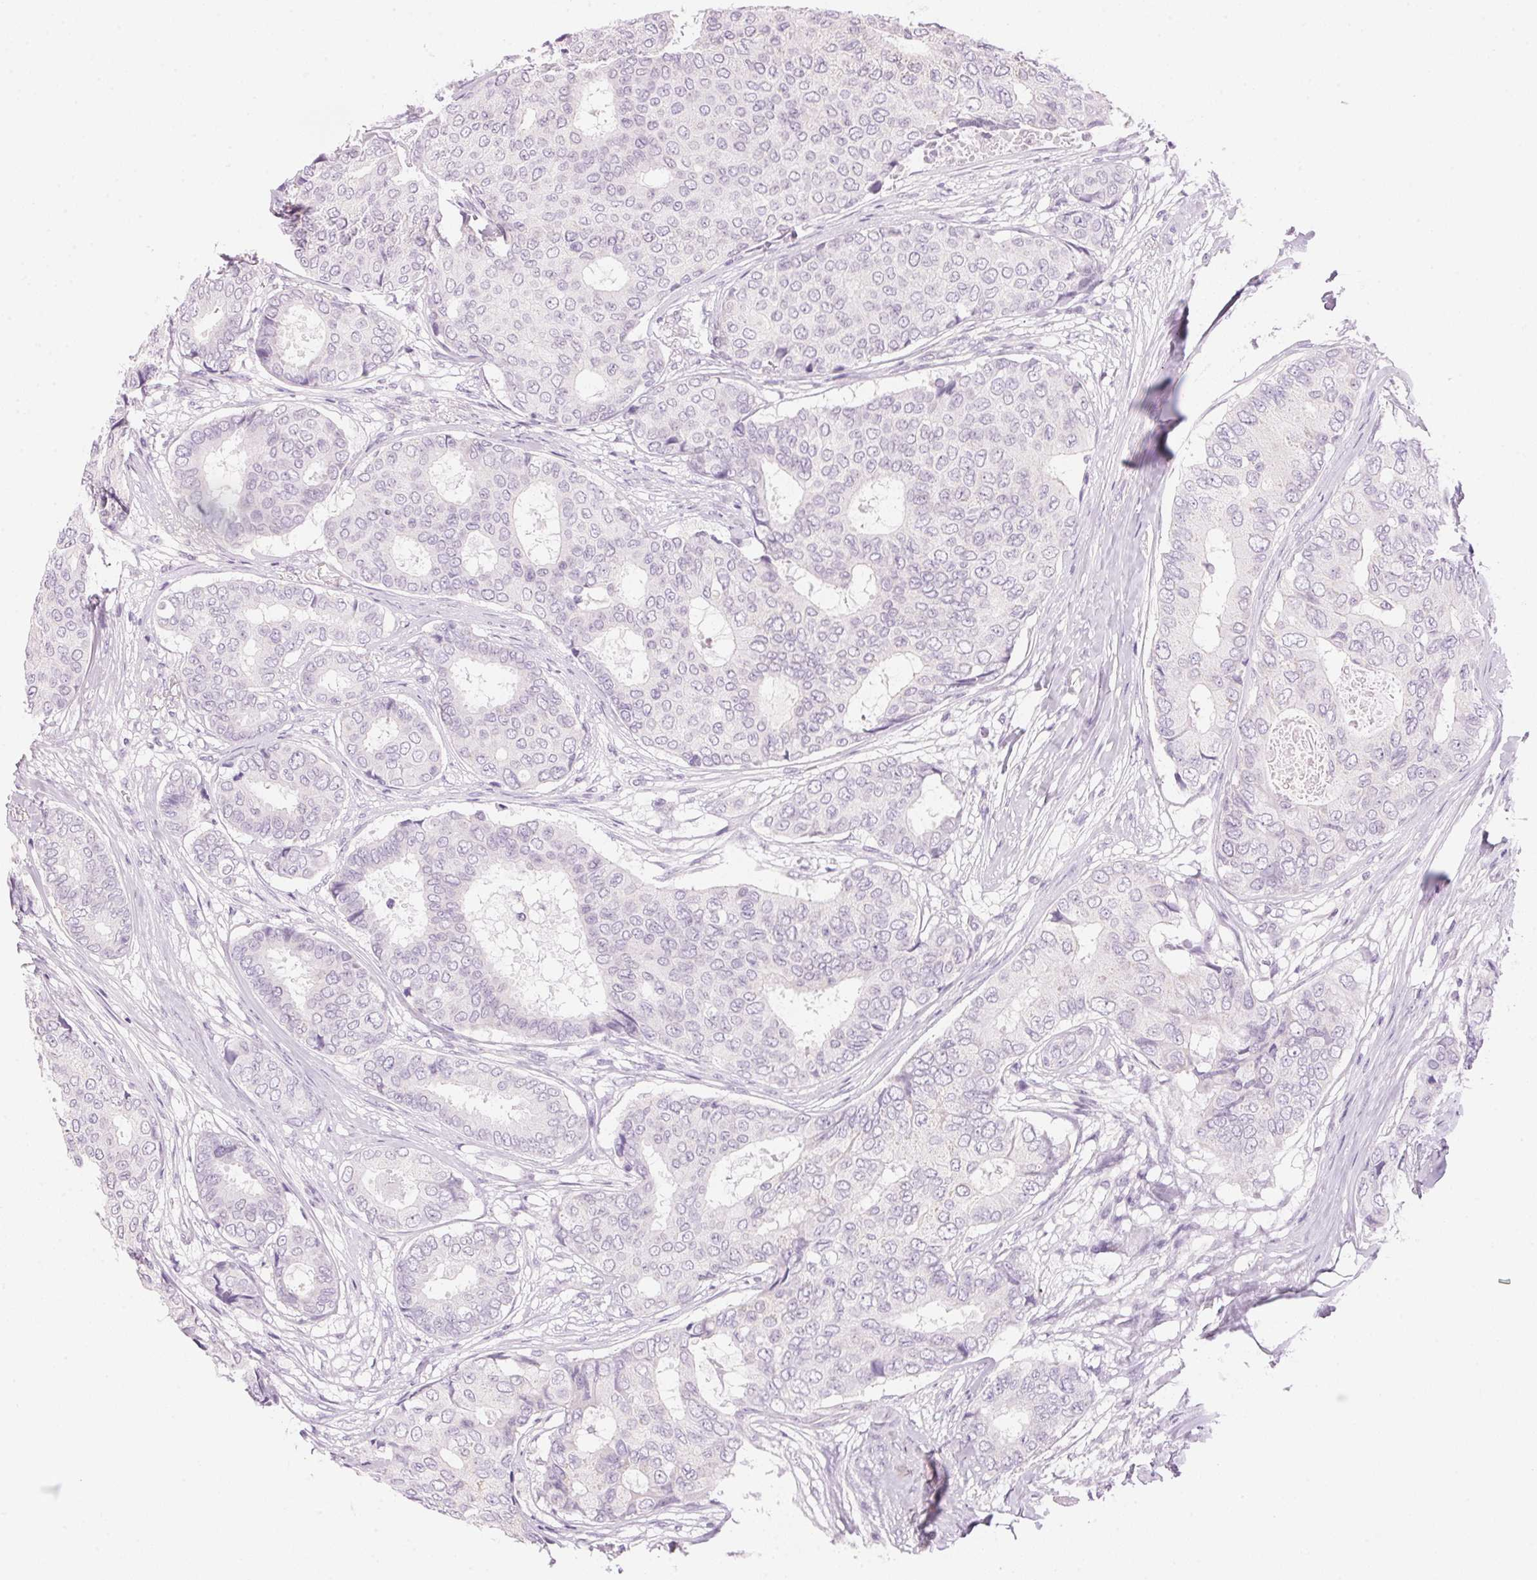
{"staining": {"intensity": "negative", "quantity": "none", "location": "none"}, "tissue": "breast cancer", "cell_type": "Tumor cells", "image_type": "cancer", "snomed": [{"axis": "morphology", "description": "Duct carcinoma"}, {"axis": "topography", "description": "Breast"}], "caption": "Immunohistochemical staining of breast cancer demonstrates no significant staining in tumor cells. (DAB (3,3'-diaminobenzidine) immunohistochemistry, high magnification).", "gene": "HSD17B2", "patient": {"sex": "female", "age": 75}}